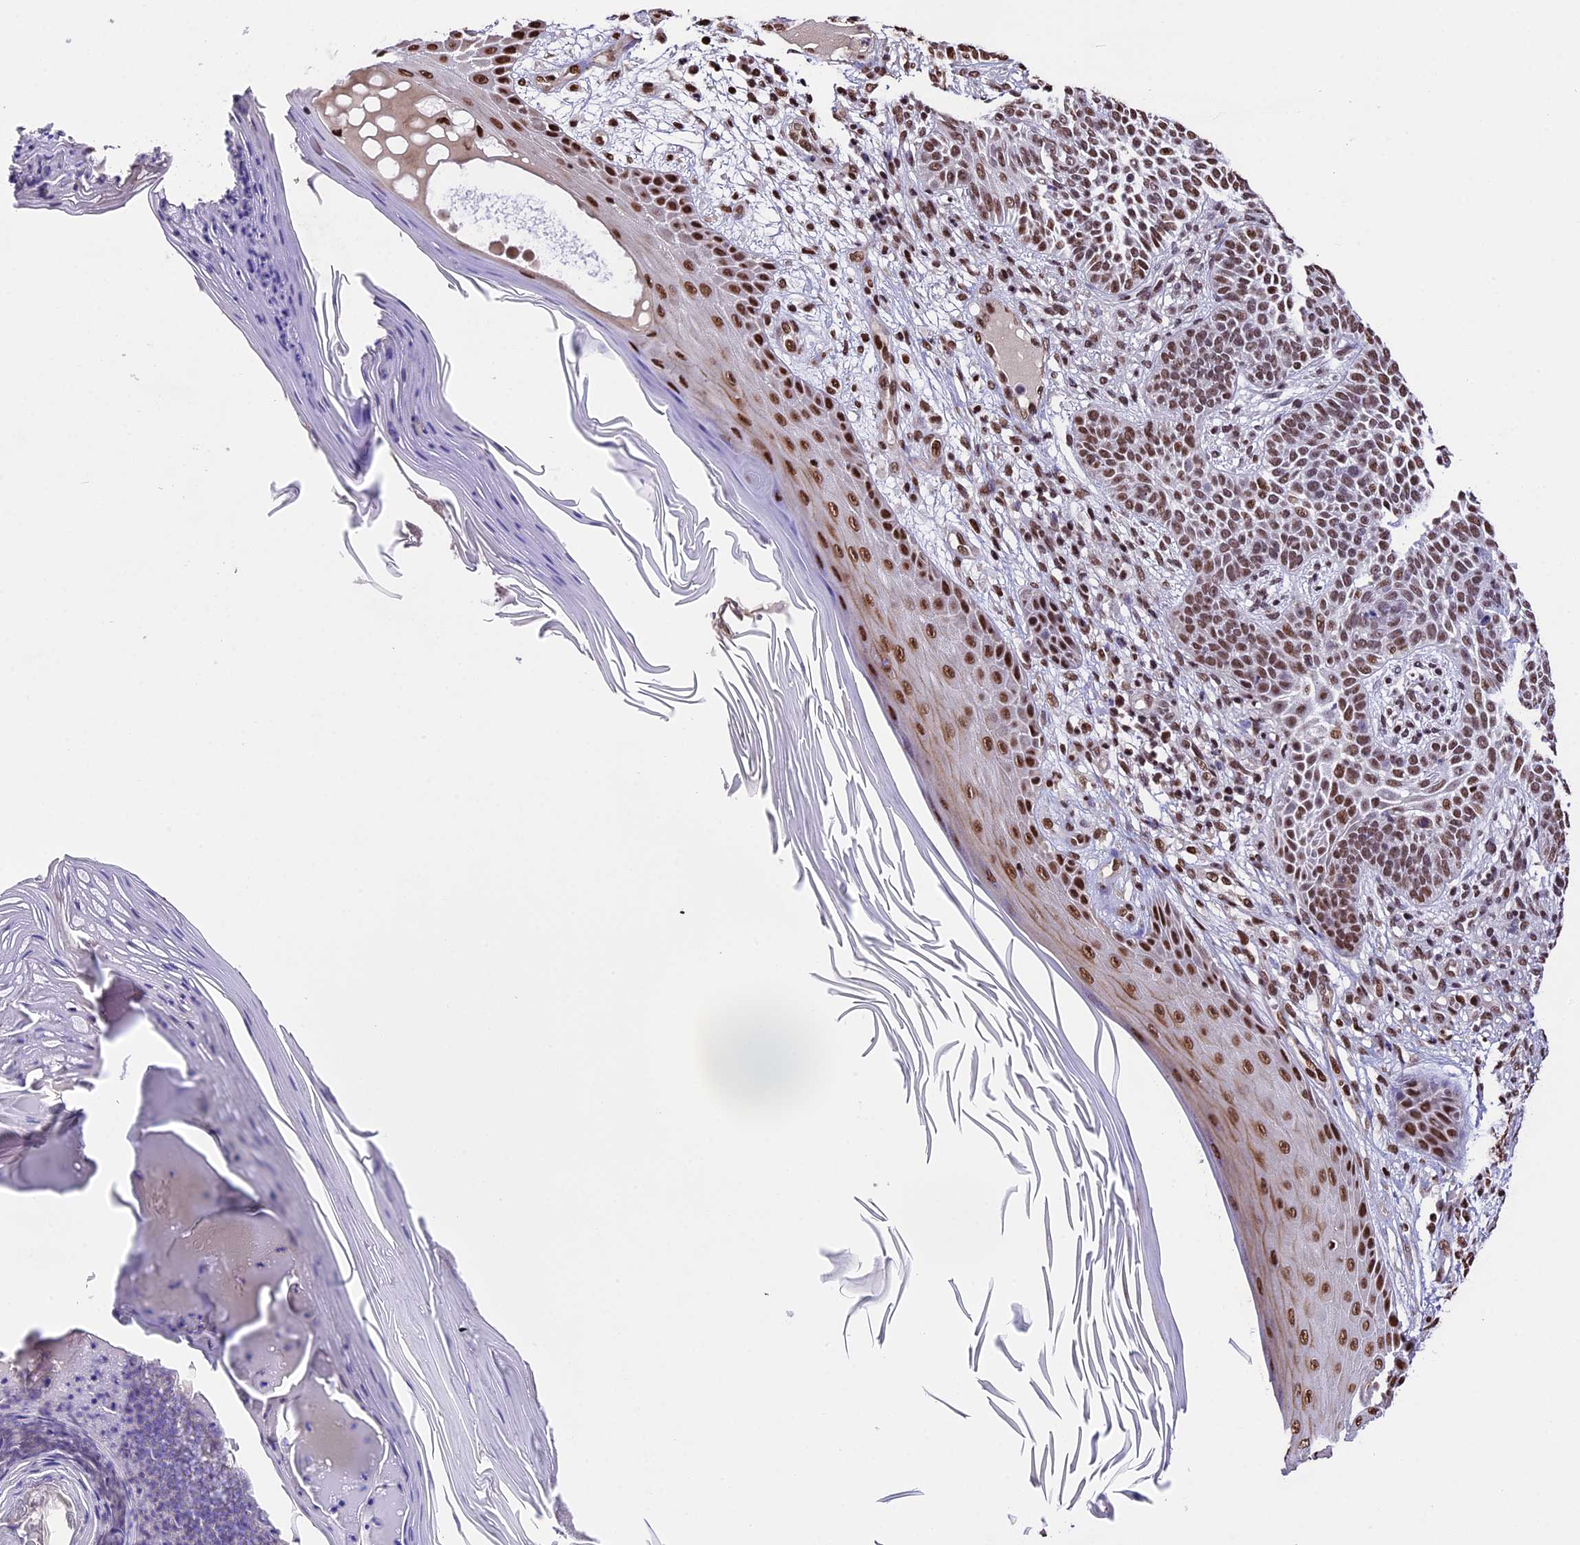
{"staining": {"intensity": "moderate", "quantity": ">75%", "location": "nuclear"}, "tissue": "skin cancer", "cell_type": "Tumor cells", "image_type": "cancer", "snomed": [{"axis": "morphology", "description": "Basal cell carcinoma"}, {"axis": "topography", "description": "Skin"}], "caption": "IHC micrograph of neoplastic tissue: basal cell carcinoma (skin) stained using immunohistochemistry reveals medium levels of moderate protein expression localized specifically in the nuclear of tumor cells, appearing as a nuclear brown color.", "gene": "POLR3E", "patient": {"sex": "male", "age": 85}}